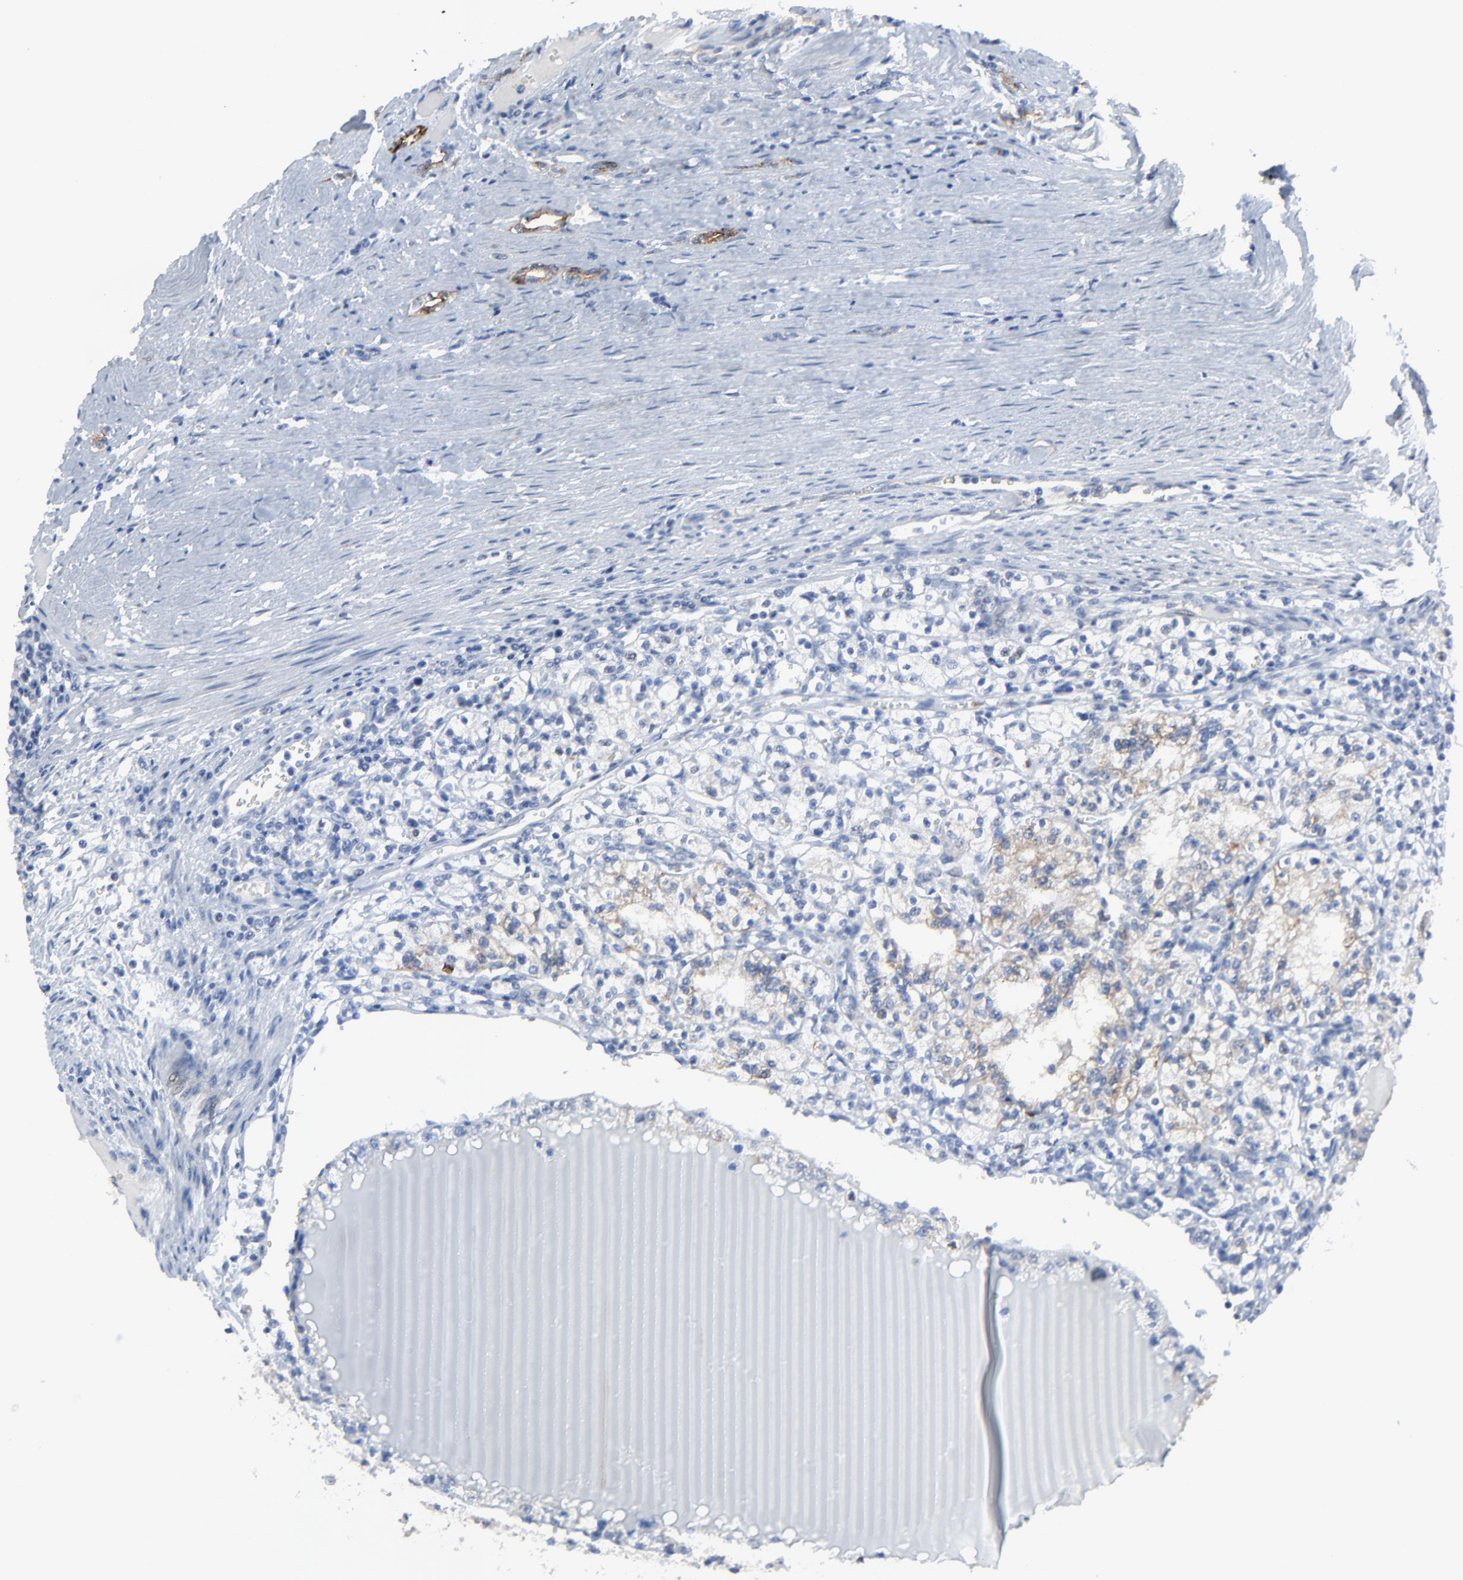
{"staining": {"intensity": "weak", "quantity": "<25%", "location": "cytoplasmic/membranous"}, "tissue": "renal cancer", "cell_type": "Tumor cells", "image_type": "cancer", "snomed": [{"axis": "morphology", "description": "Adenocarcinoma, NOS"}, {"axis": "topography", "description": "Kidney"}], "caption": "High magnification brightfield microscopy of renal cancer (adenocarcinoma) stained with DAB (brown) and counterstained with hematoxylin (blue): tumor cells show no significant positivity. (DAB (3,3'-diaminobenzidine) immunohistochemistry (IHC) with hematoxylin counter stain).", "gene": "BIRC3", "patient": {"sex": "male", "age": 61}}